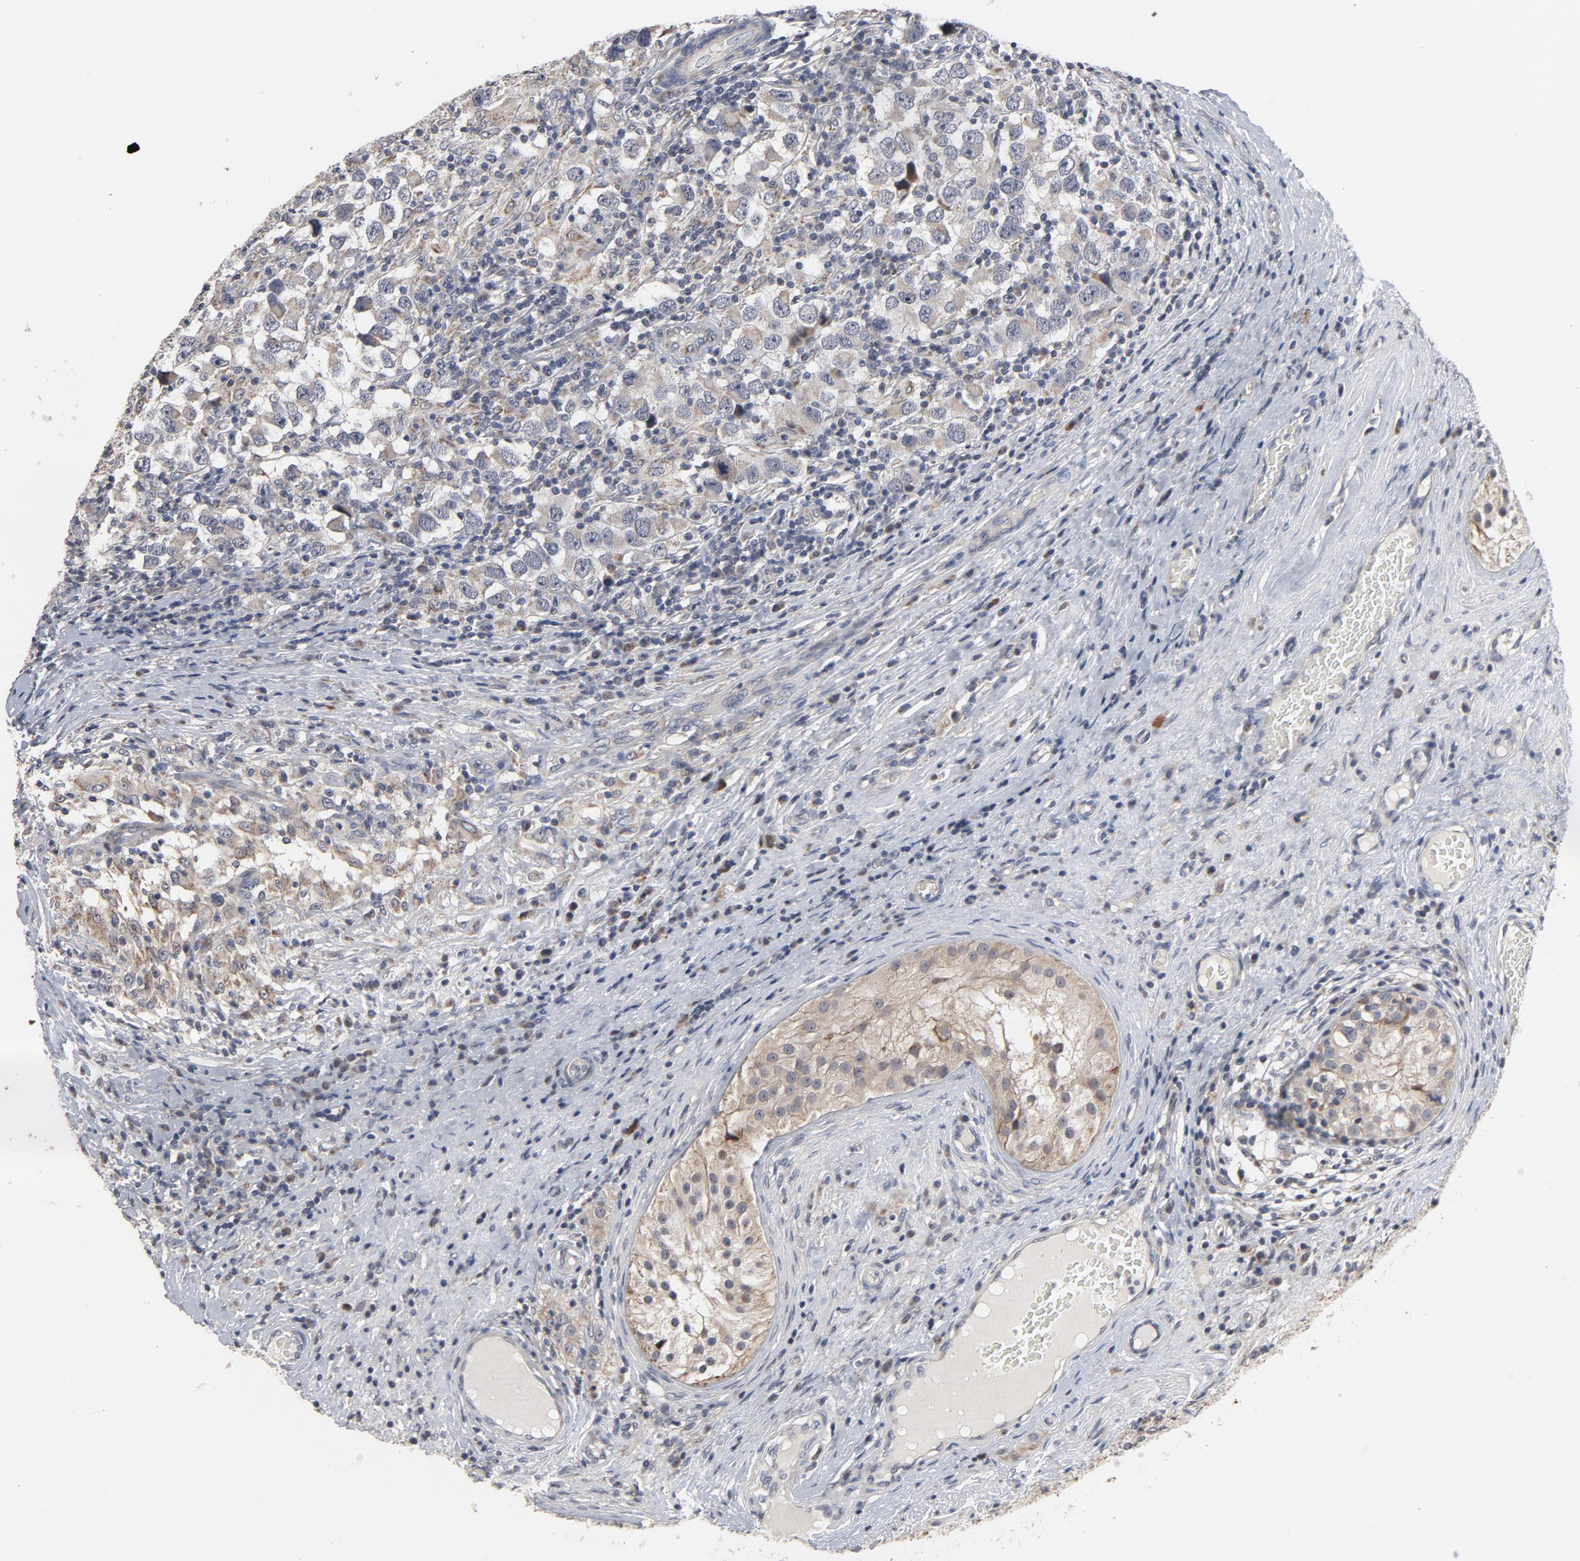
{"staining": {"intensity": "moderate", "quantity": "<25%", "location": "cytoplasmic/membranous"}, "tissue": "testis cancer", "cell_type": "Tumor cells", "image_type": "cancer", "snomed": [{"axis": "morphology", "description": "Carcinoma, Embryonal, NOS"}, {"axis": "topography", "description": "Testis"}], "caption": "Testis cancer (embryonal carcinoma) was stained to show a protein in brown. There is low levels of moderate cytoplasmic/membranous staining in approximately <25% of tumor cells.", "gene": "PPP1R1B", "patient": {"sex": "male", "age": 21}}